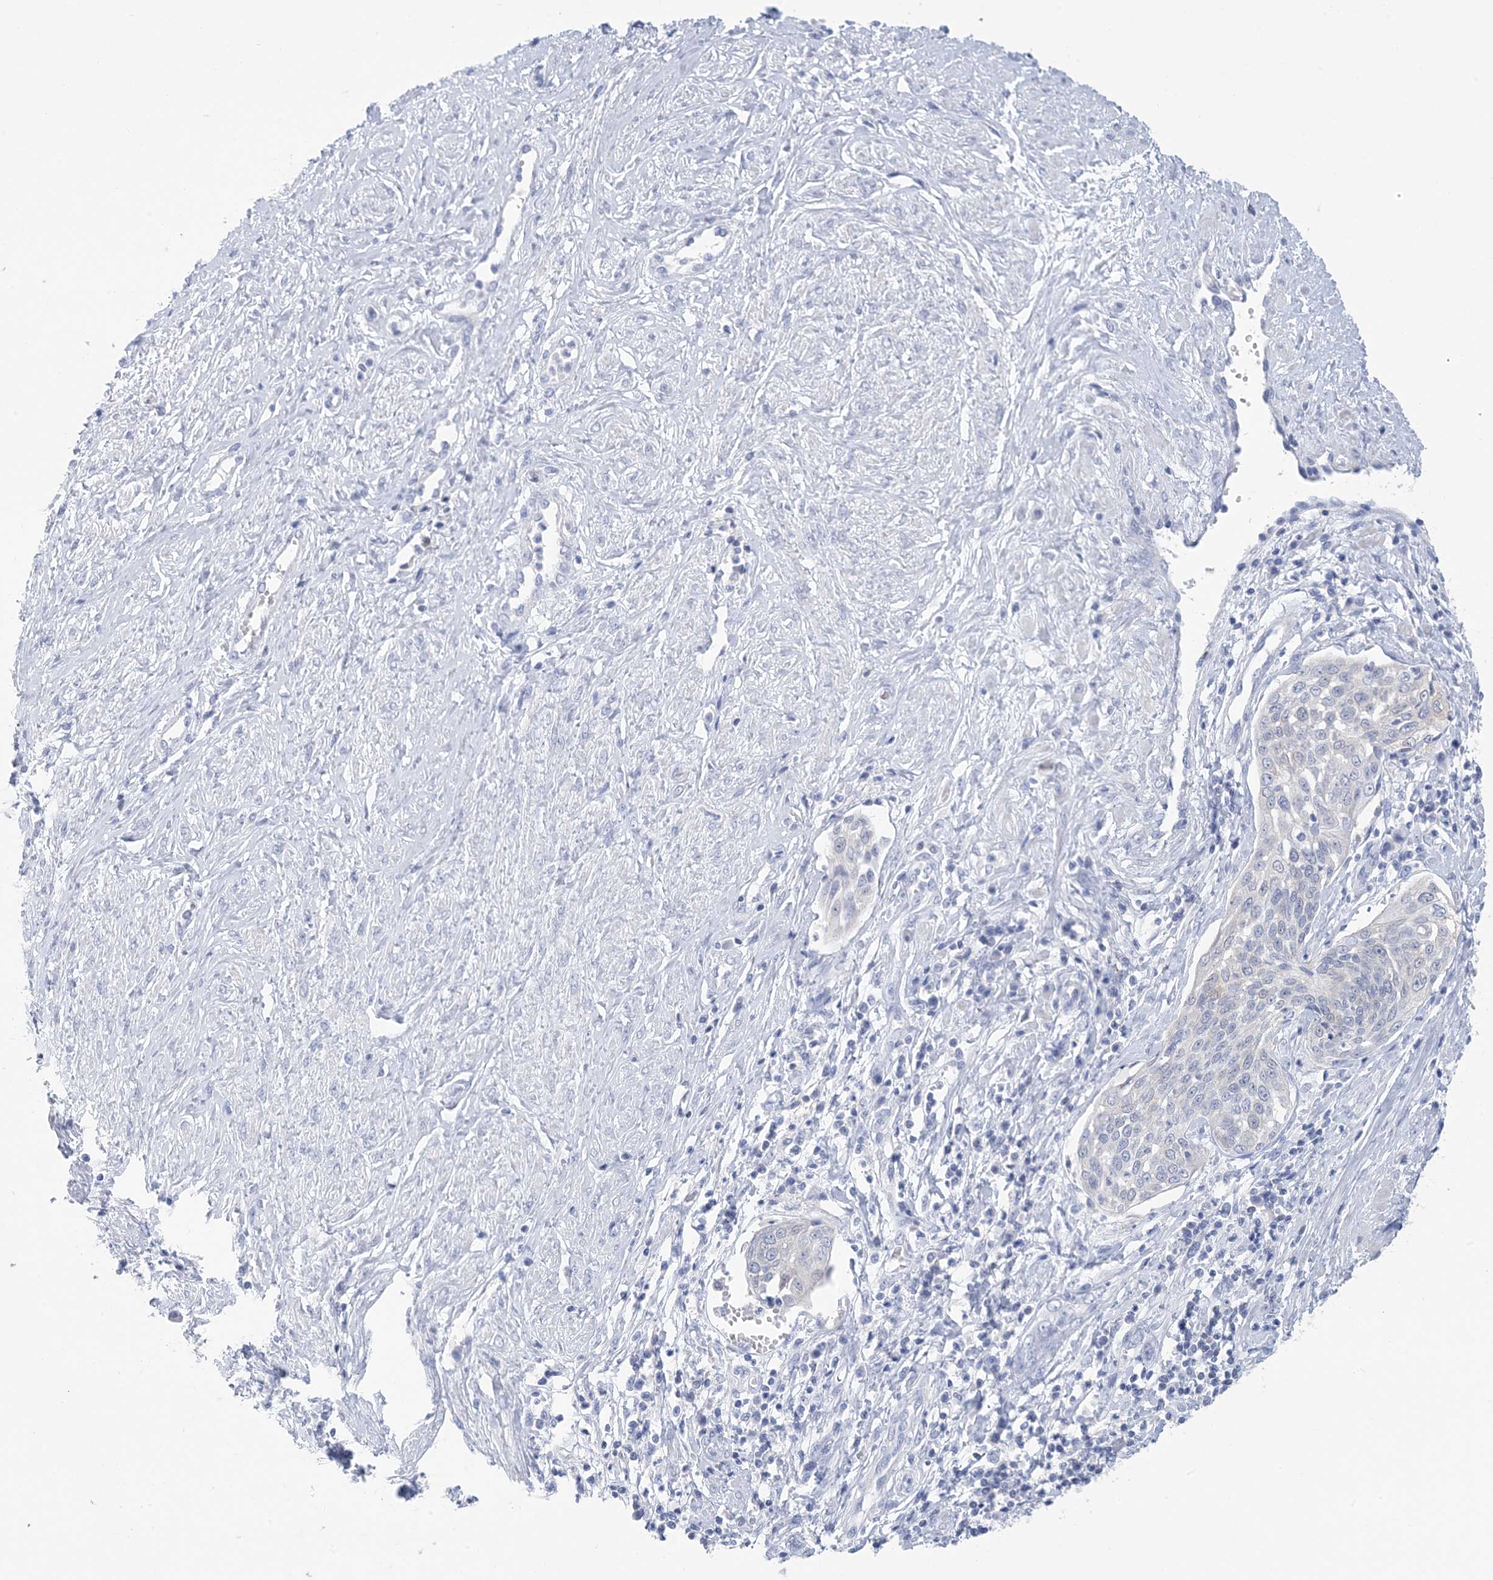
{"staining": {"intensity": "negative", "quantity": "none", "location": "none"}, "tissue": "cervical cancer", "cell_type": "Tumor cells", "image_type": "cancer", "snomed": [{"axis": "morphology", "description": "Squamous cell carcinoma, NOS"}, {"axis": "topography", "description": "Cervix"}], "caption": "A micrograph of squamous cell carcinoma (cervical) stained for a protein exhibits no brown staining in tumor cells.", "gene": "SH3YL1", "patient": {"sex": "female", "age": 34}}